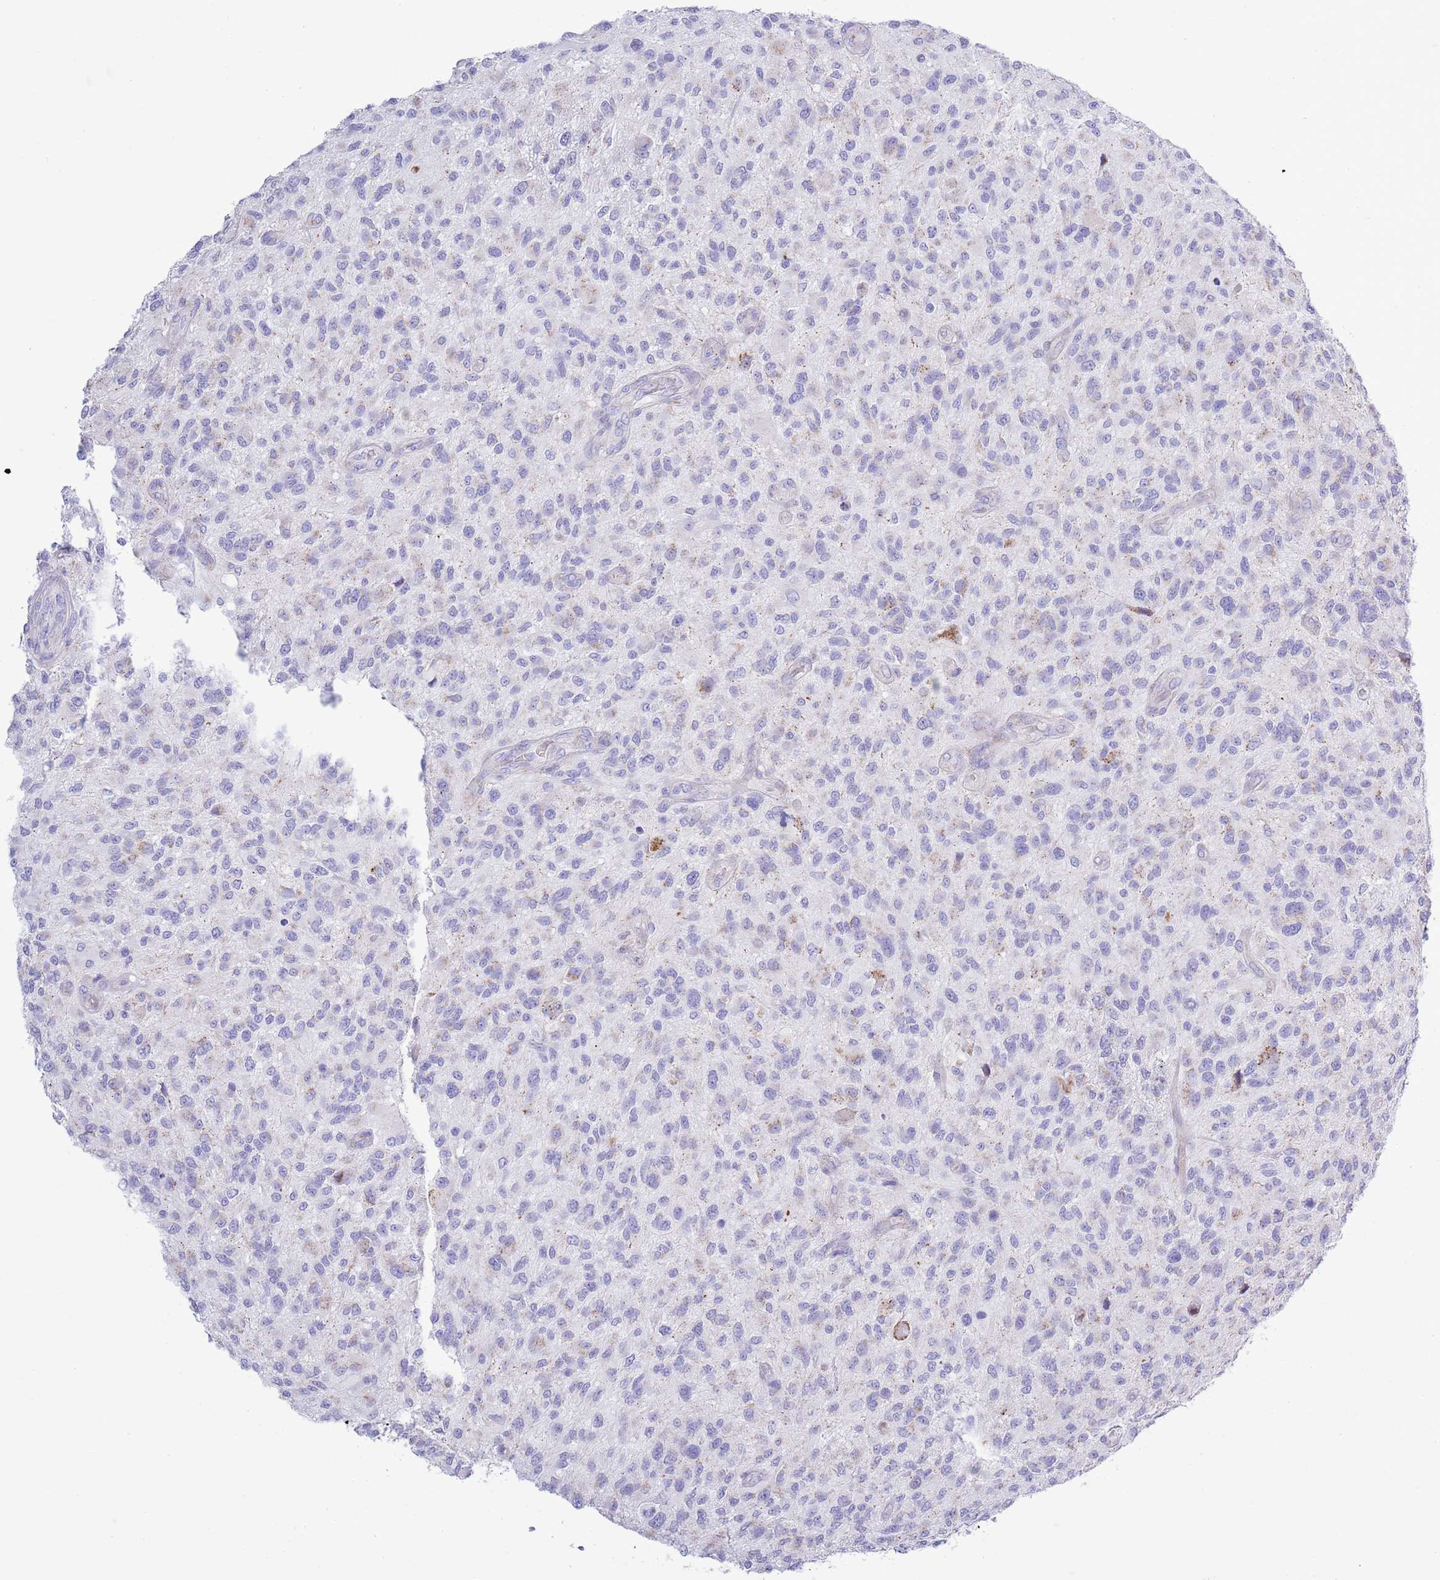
{"staining": {"intensity": "negative", "quantity": "none", "location": "none"}, "tissue": "glioma", "cell_type": "Tumor cells", "image_type": "cancer", "snomed": [{"axis": "morphology", "description": "Glioma, malignant, High grade"}, {"axis": "topography", "description": "Brain"}], "caption": "A micrograph of glioma stained for a protein exhibits no brown staining in tumor cells.", "gene": "MOCOS", "patient": {"sex": "male", "age": 47}}